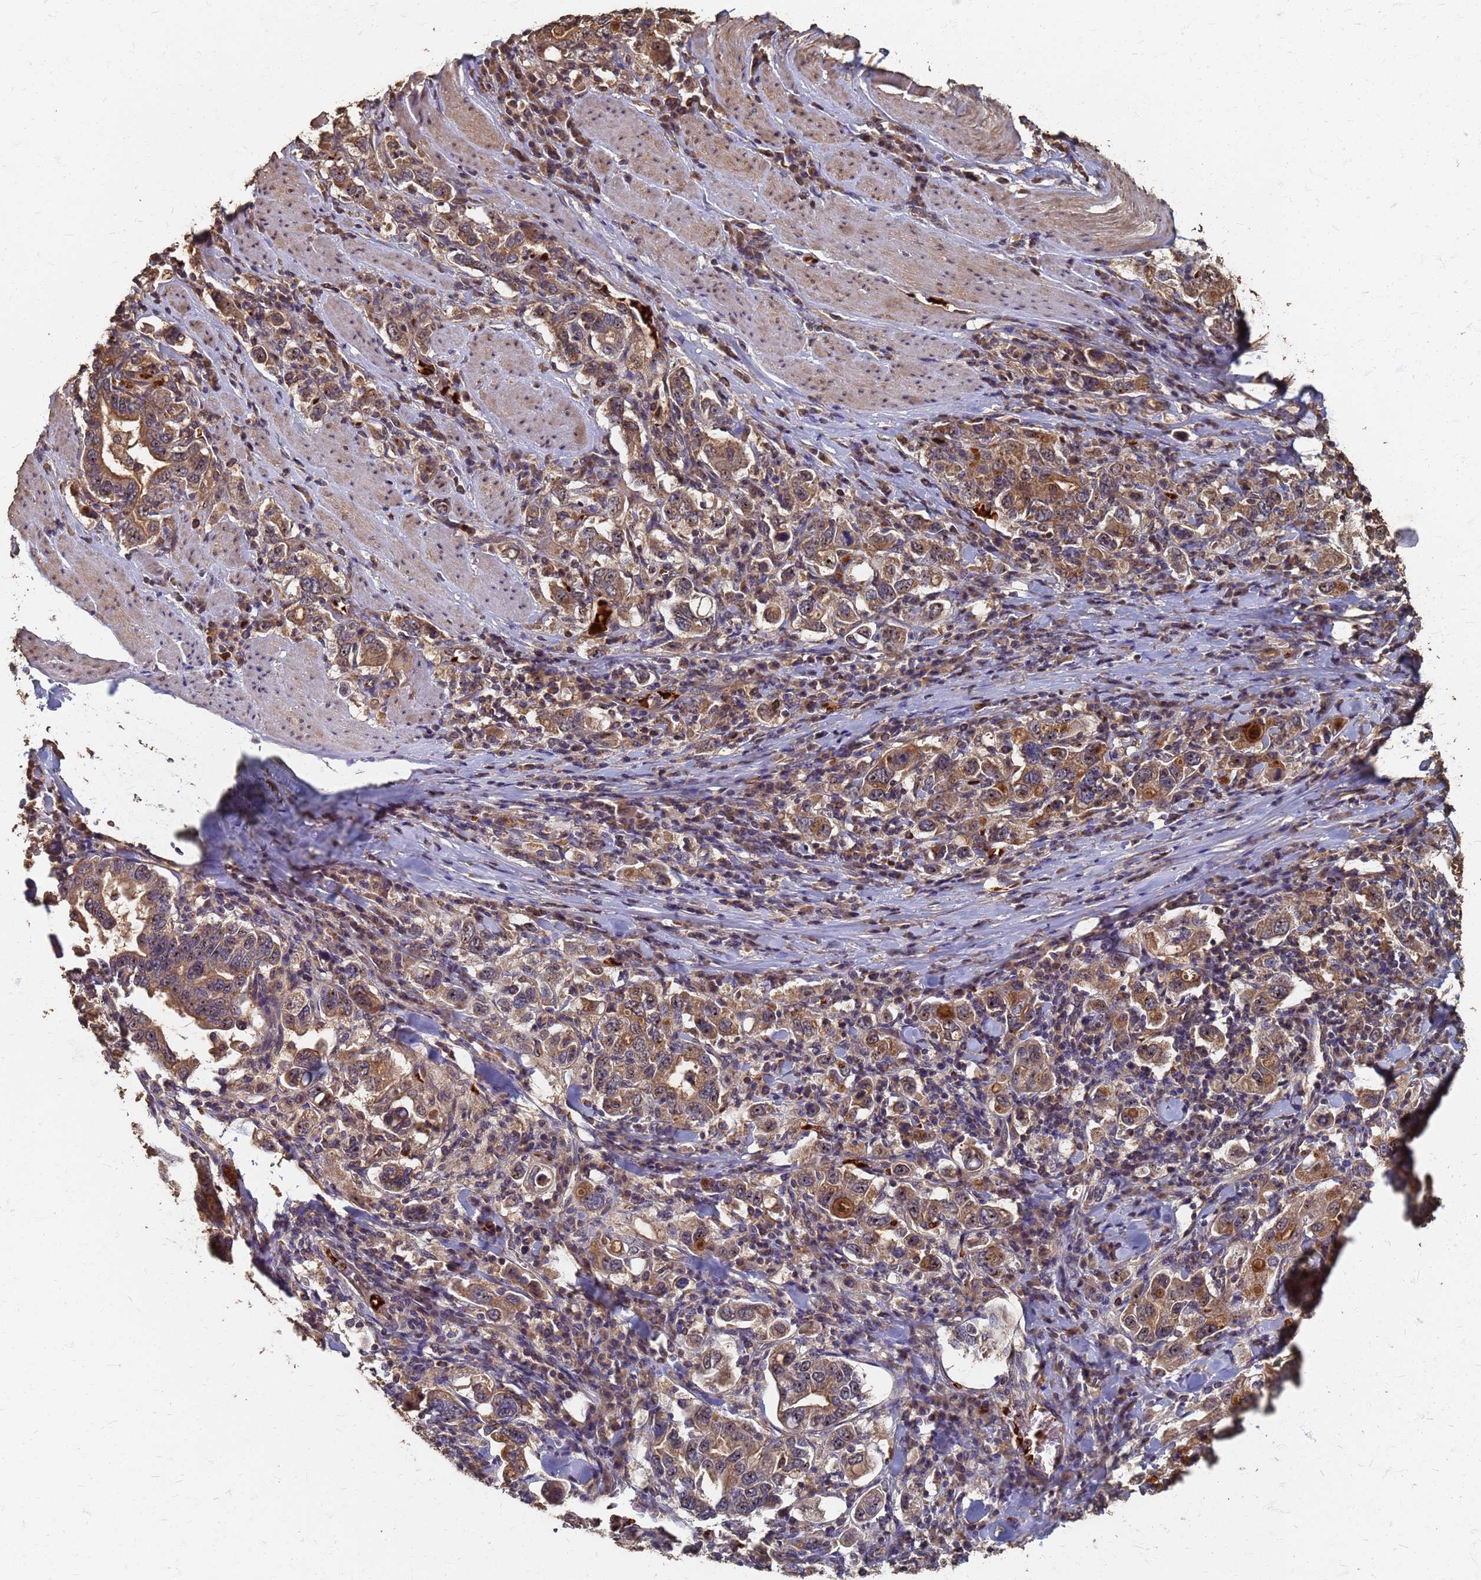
{"staining": {"intensity": "moderate", "quantity": ">75%", "location": "cytoplasmic/membranous"}, "tissue": "stomach cancer", "cell_type": "Tumor cells", "image_type": "cancer", "snomed": [{"axis": "morphology", "description": "Adenocarcinoma, NOS"}, {"axis": "topography", "description": "Stomach, upper"}], "caption": "This micrograph reveals adenocarcinoma (stomach) stained with IHC to label a protein in brown. The cytoplasmic/membranous of tumor cells show moderate positivity for the protein. Nuclei are counter-stained blue.", "gene": "DPH5", "patient": {"sex": "male", "age": 62}}